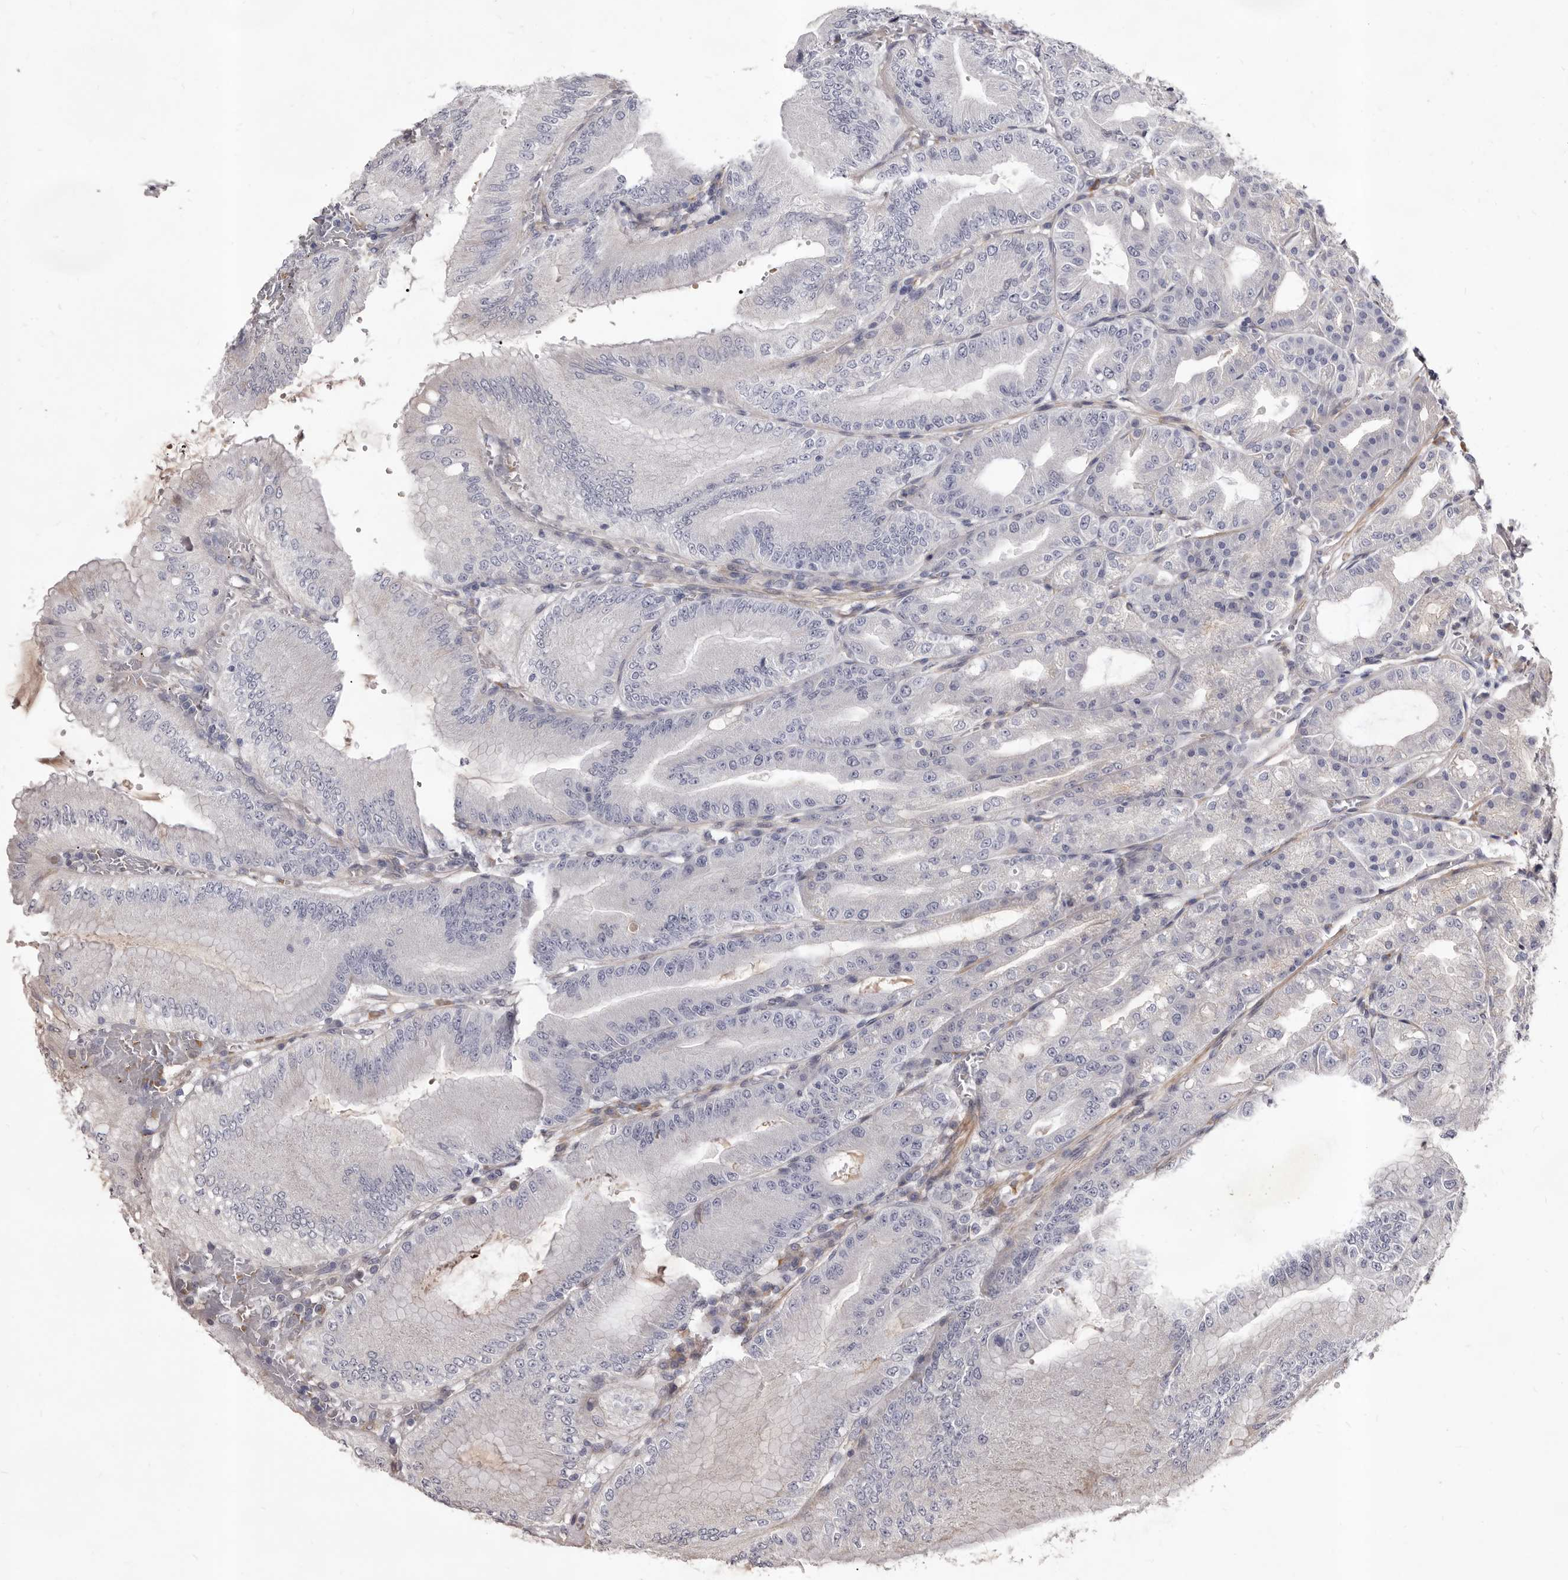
{"staining": {"intensity": "weak", "quantity": "25%-75%", "location": "cytoplasmic/membranous"}, "tissue": "stomach", "cell_type": "Glandular cells", "image_type": "normal", "snomed": [{"axis": "morphology", "description": "Normal tissue, NOS"}, {"axis": "topography", "description": "Stomach, lower"}], "caption": "Protein staining displays weak cytoplasmic/membranous positivity in about 25%-75% of glandular cells in benign stomach.", "gene": "ALPK1", "patient": {"sex": "male", "age": 71}}